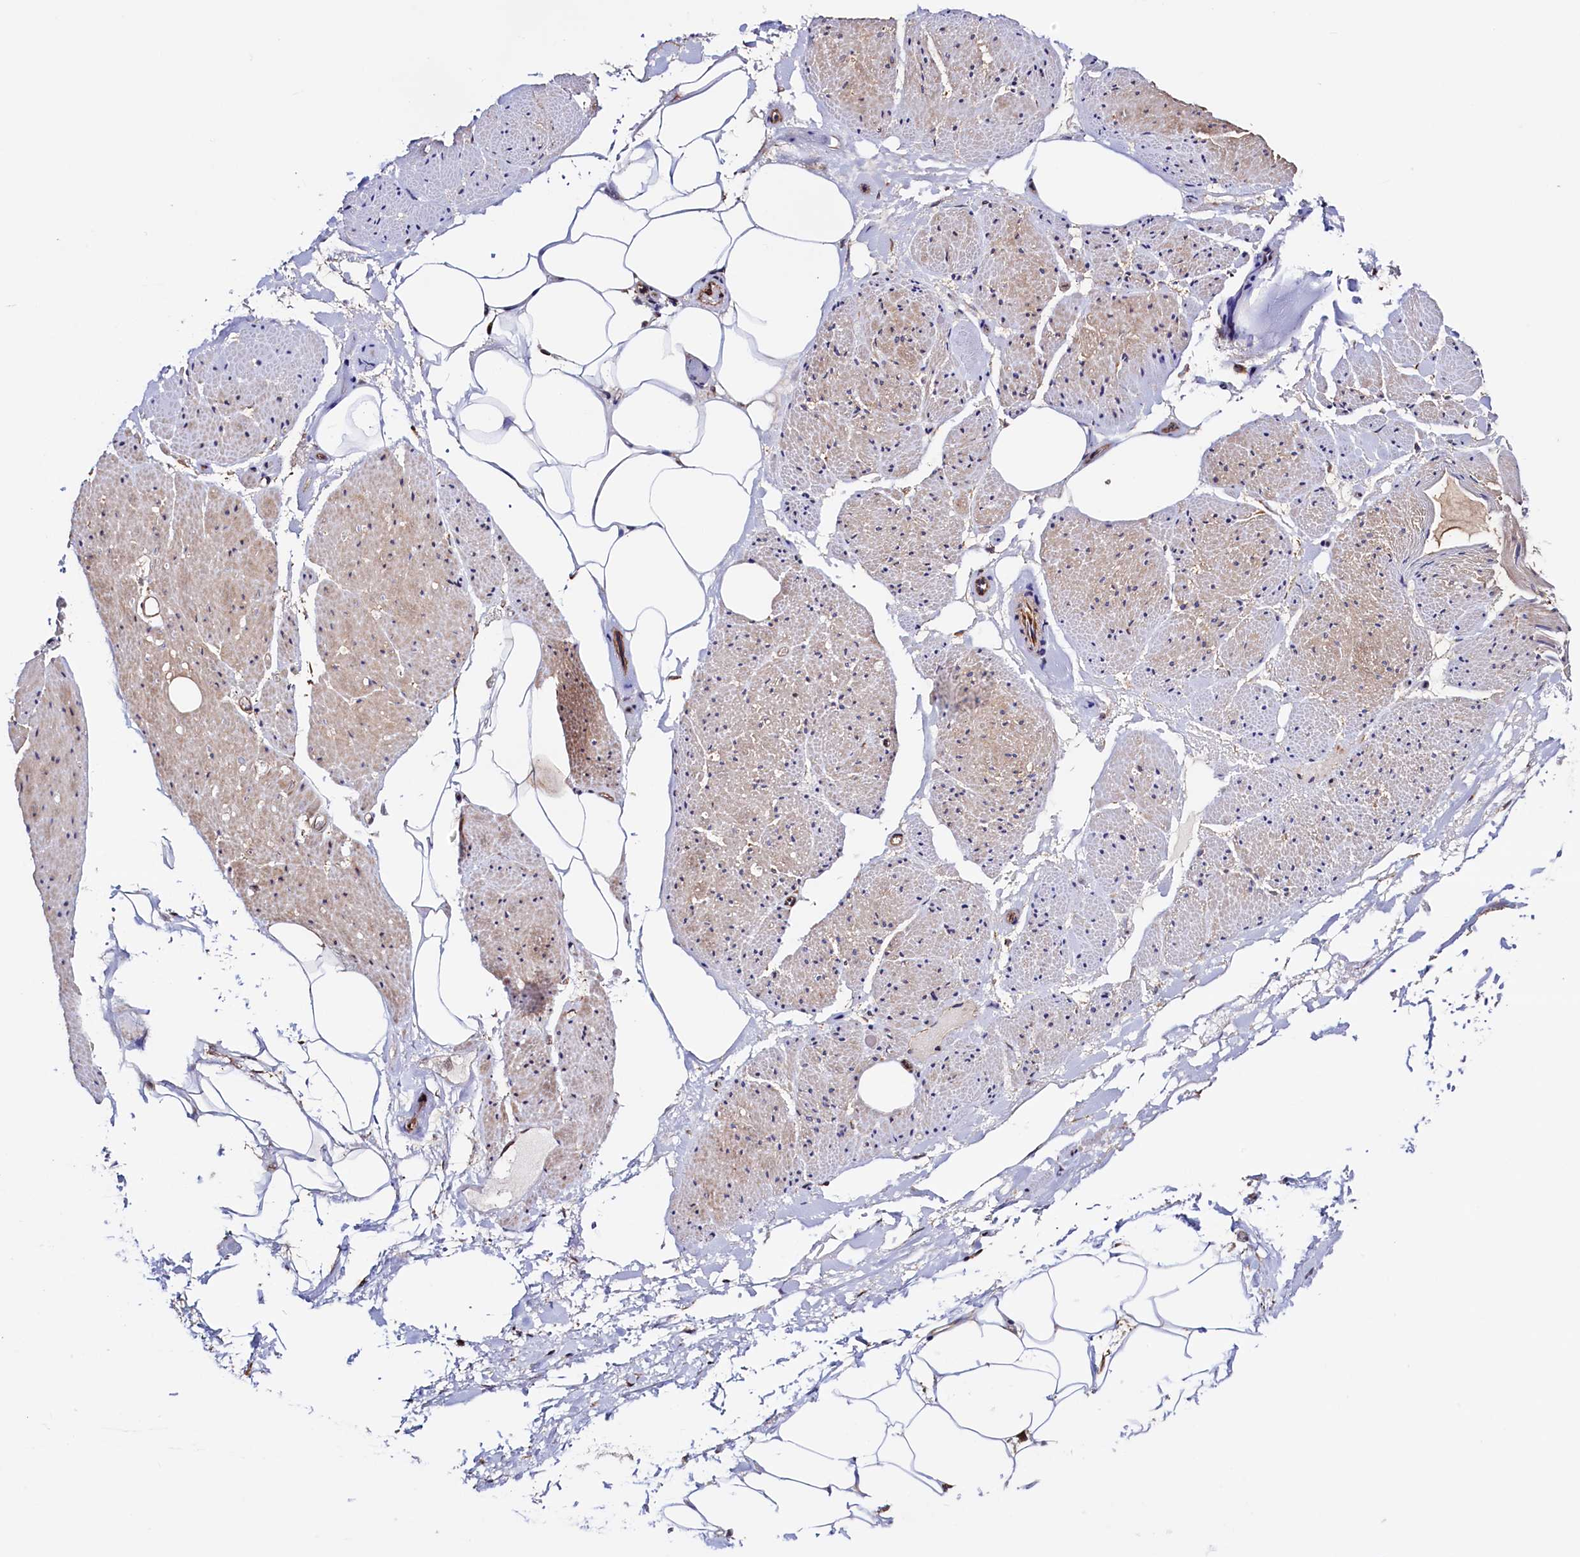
{"staining": {"intensity": "negative", "quantity": "none", "location": "none"}, "tissue": "adipose tissue", "cell_type": "Adipocytes", "image_type": "normal", "snomed": [{"axis": "morphology", "description": "Normal tissue, NOS"}, {"axis": "morphology", "description": "Adenocarcinoma, Low grade"}, {"axis": "topography", "description": "Prostate"}, {"axis": "topography", "description": "Peripheral nerve tissue"}], "caption": "High magnification brightfield microscopy of normal adipose tissue stained with DAB (3,3'-diaminobenzidine) (brown) and counterstained with hematoxylin (blue): adipocytes show no significant staining. (DAB immunohistochemistry with hematoxylin counter stain).", "gene": "ATXN2L", "patient": {"sex": "male", "age": 63}}